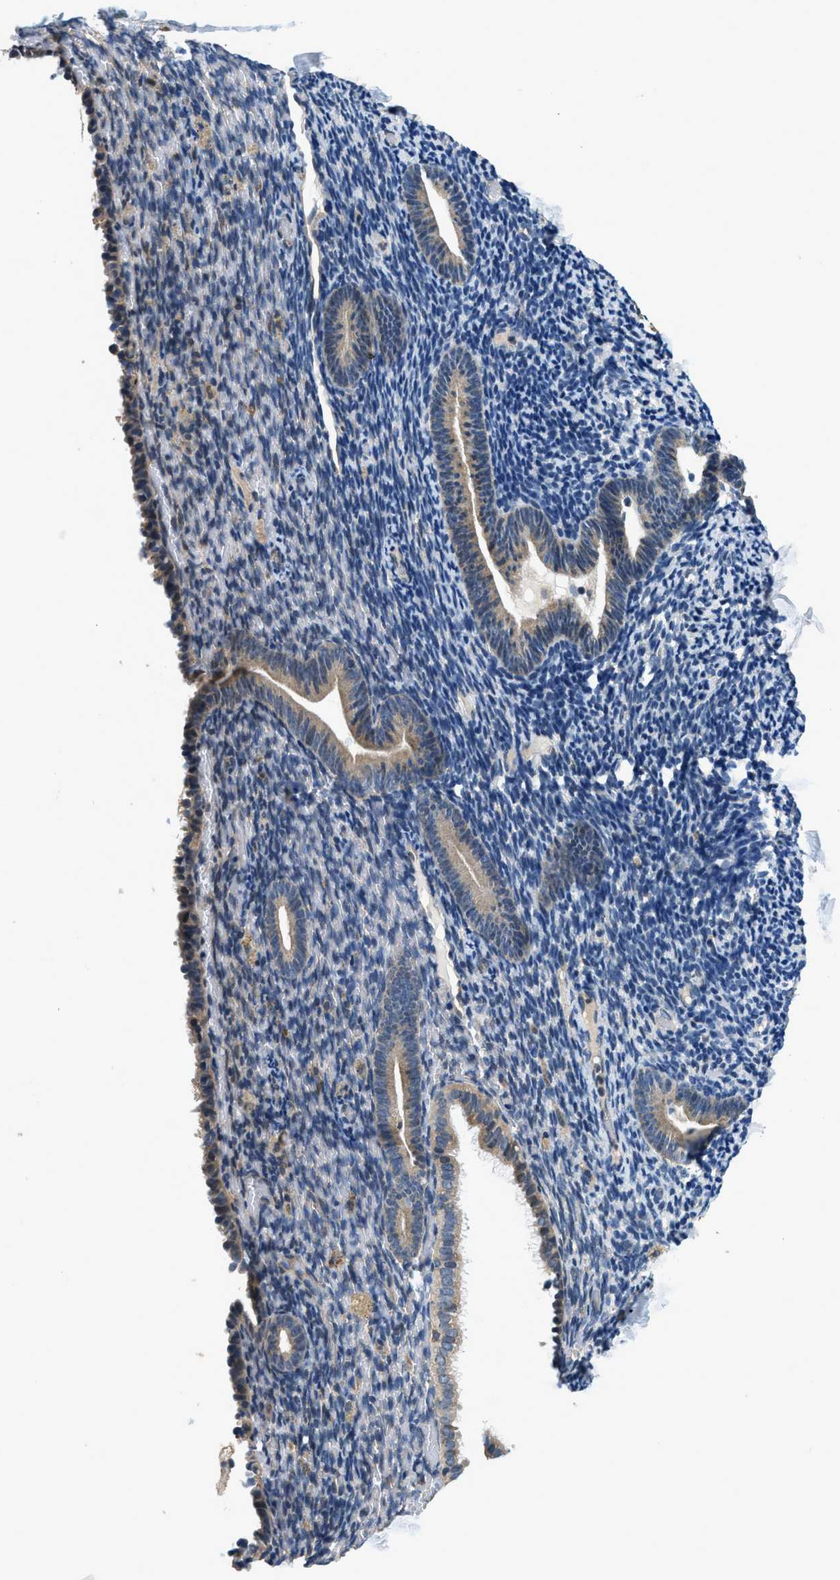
{"staining": {"intensity": "negative", "quantity": "none", "location": "none"}, "tissue": "endometrium", "cell_type": "Cells in endometrial stroma", "image_type": "normal", "snomed": [{"axis": "morphology", "description": "Normal tissue, NOS"}, {"axis": "topography", "description": "Endometrium"}], "caption": "Cells in endometrial stroma are negative for brown protein staining in unremarkable endometrium. (Brightfield microscopy of DAB (3,3'-diaminobenzidine) immunohistochemistry (IHC) at high magnification).", "gene": "SSH2", "patient": {"sex": "female", "age": 51}}